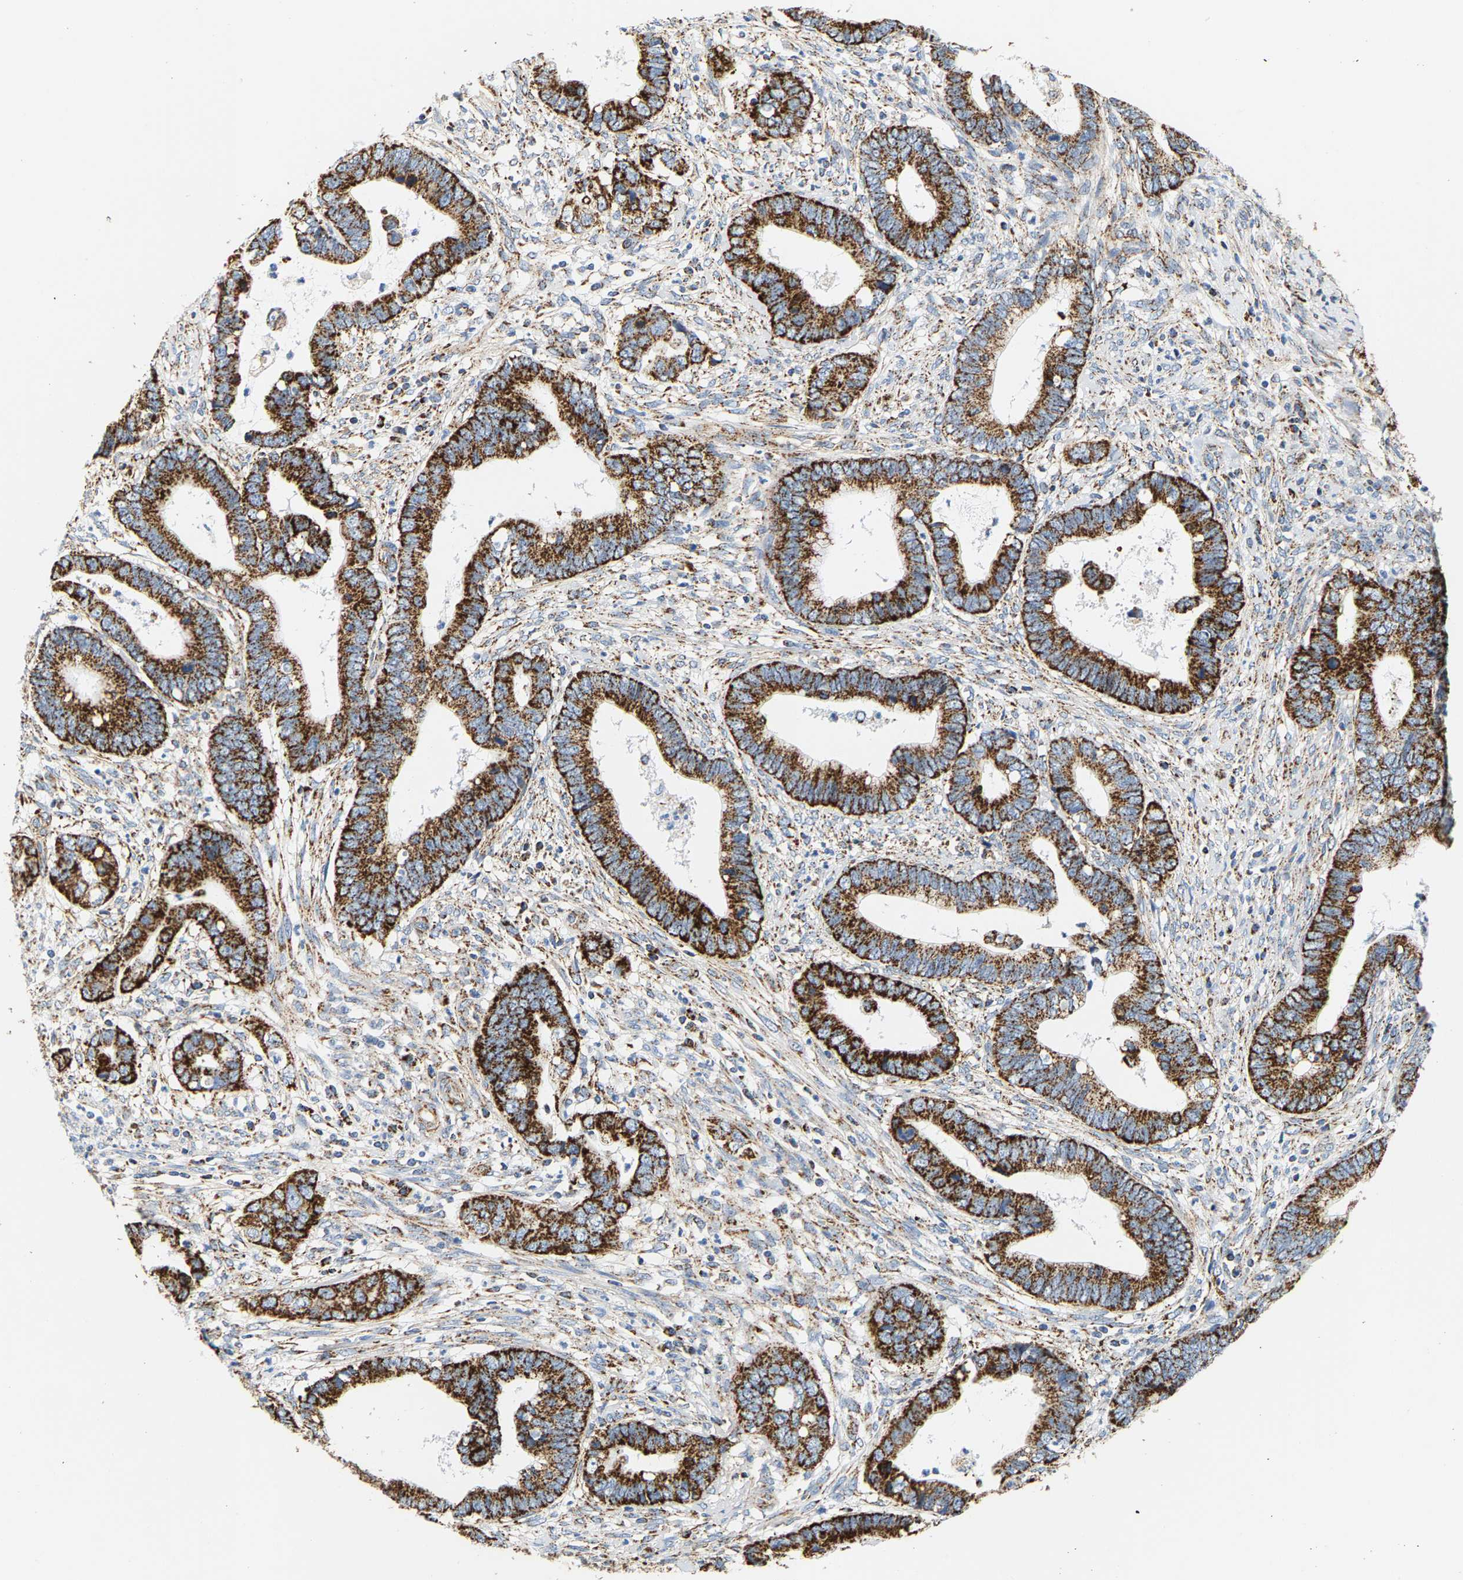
{"staining": {"intensity": "strong", "quantity": ">75%", "location": "cytoplasmic/membranous"}, "tissue": "cervical cancer", "cell_type": "Tumor cells", "image_type": "cancer", "snomed": [{"axis": "morphology", "description": "Adenocarcinoma, NOS"}, {"axis": "topography", "description": "Cervix"}], "caption": "A high-resolution micrograph shows immunohistochemistry staining of cervical cancer (adenocarcinoma), which shows strong cytoplasmic/membranous staining in approximately >75% of tumor cells. The protein is stained brown, and the nuclei are stained in blue (DAB IHC with brightfield microscopy, high magnification).", "gene": "SHMT2", "patient": {"sex": "female", "age": 44}}